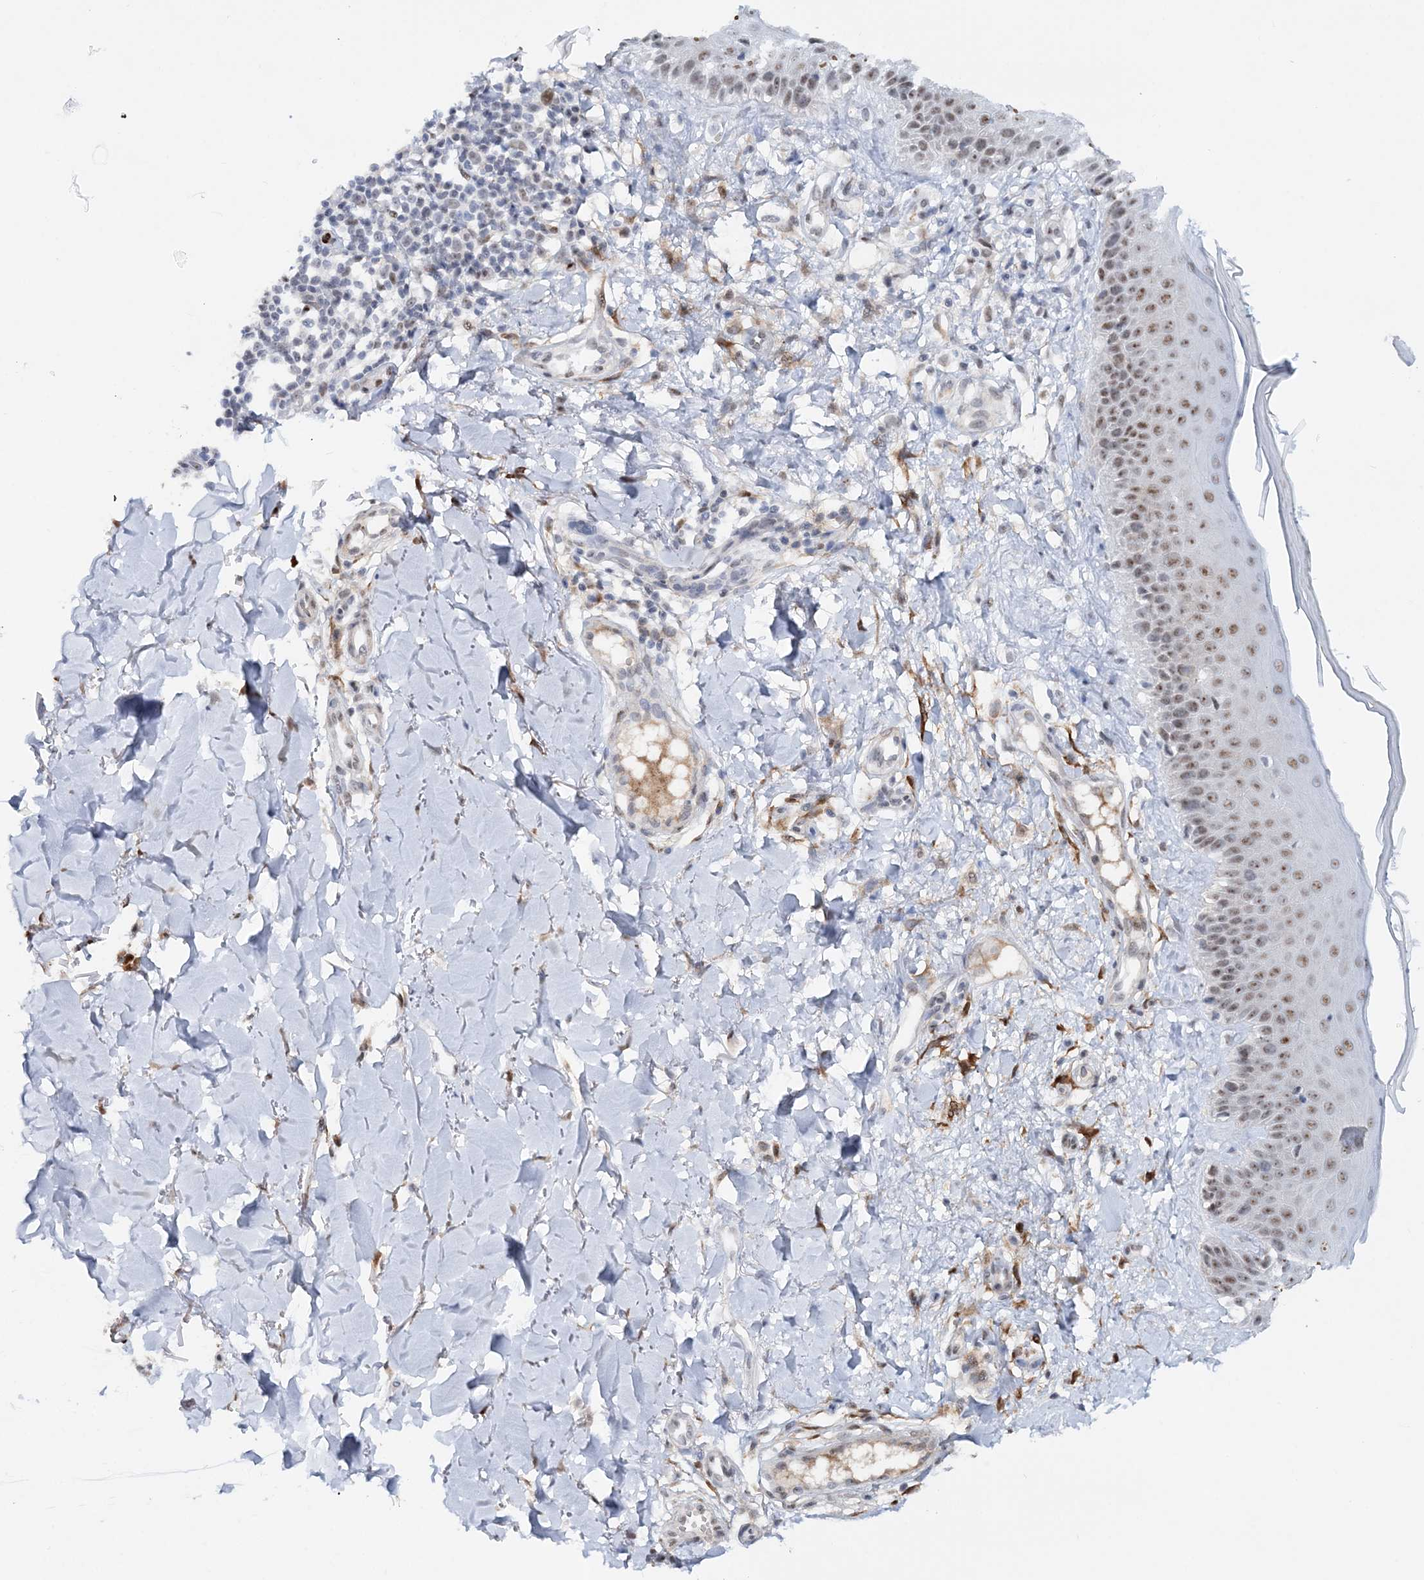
{"staining": {"intensity": "strong", "quantity": ">75%", "location": "cytoplasmic/membranous,nuclear"}, "tissue": "skin", "cell_type": "Fibroblasts", "image_type": "normal", "snomed": [{"axis": "morphology", "description": "Normal tissue, NOS"}, {"axis": "topography", "description": "Skin"}], "caption": "A photomicrograph showing strong cytoplasmic/membranous,nuclear expression in about >75% of fibroblasts in benign skin, as visualized by brown immunohistochemical staining.", "gene": "ASCL4", "patient": {"sex": "male", "age": 52}}